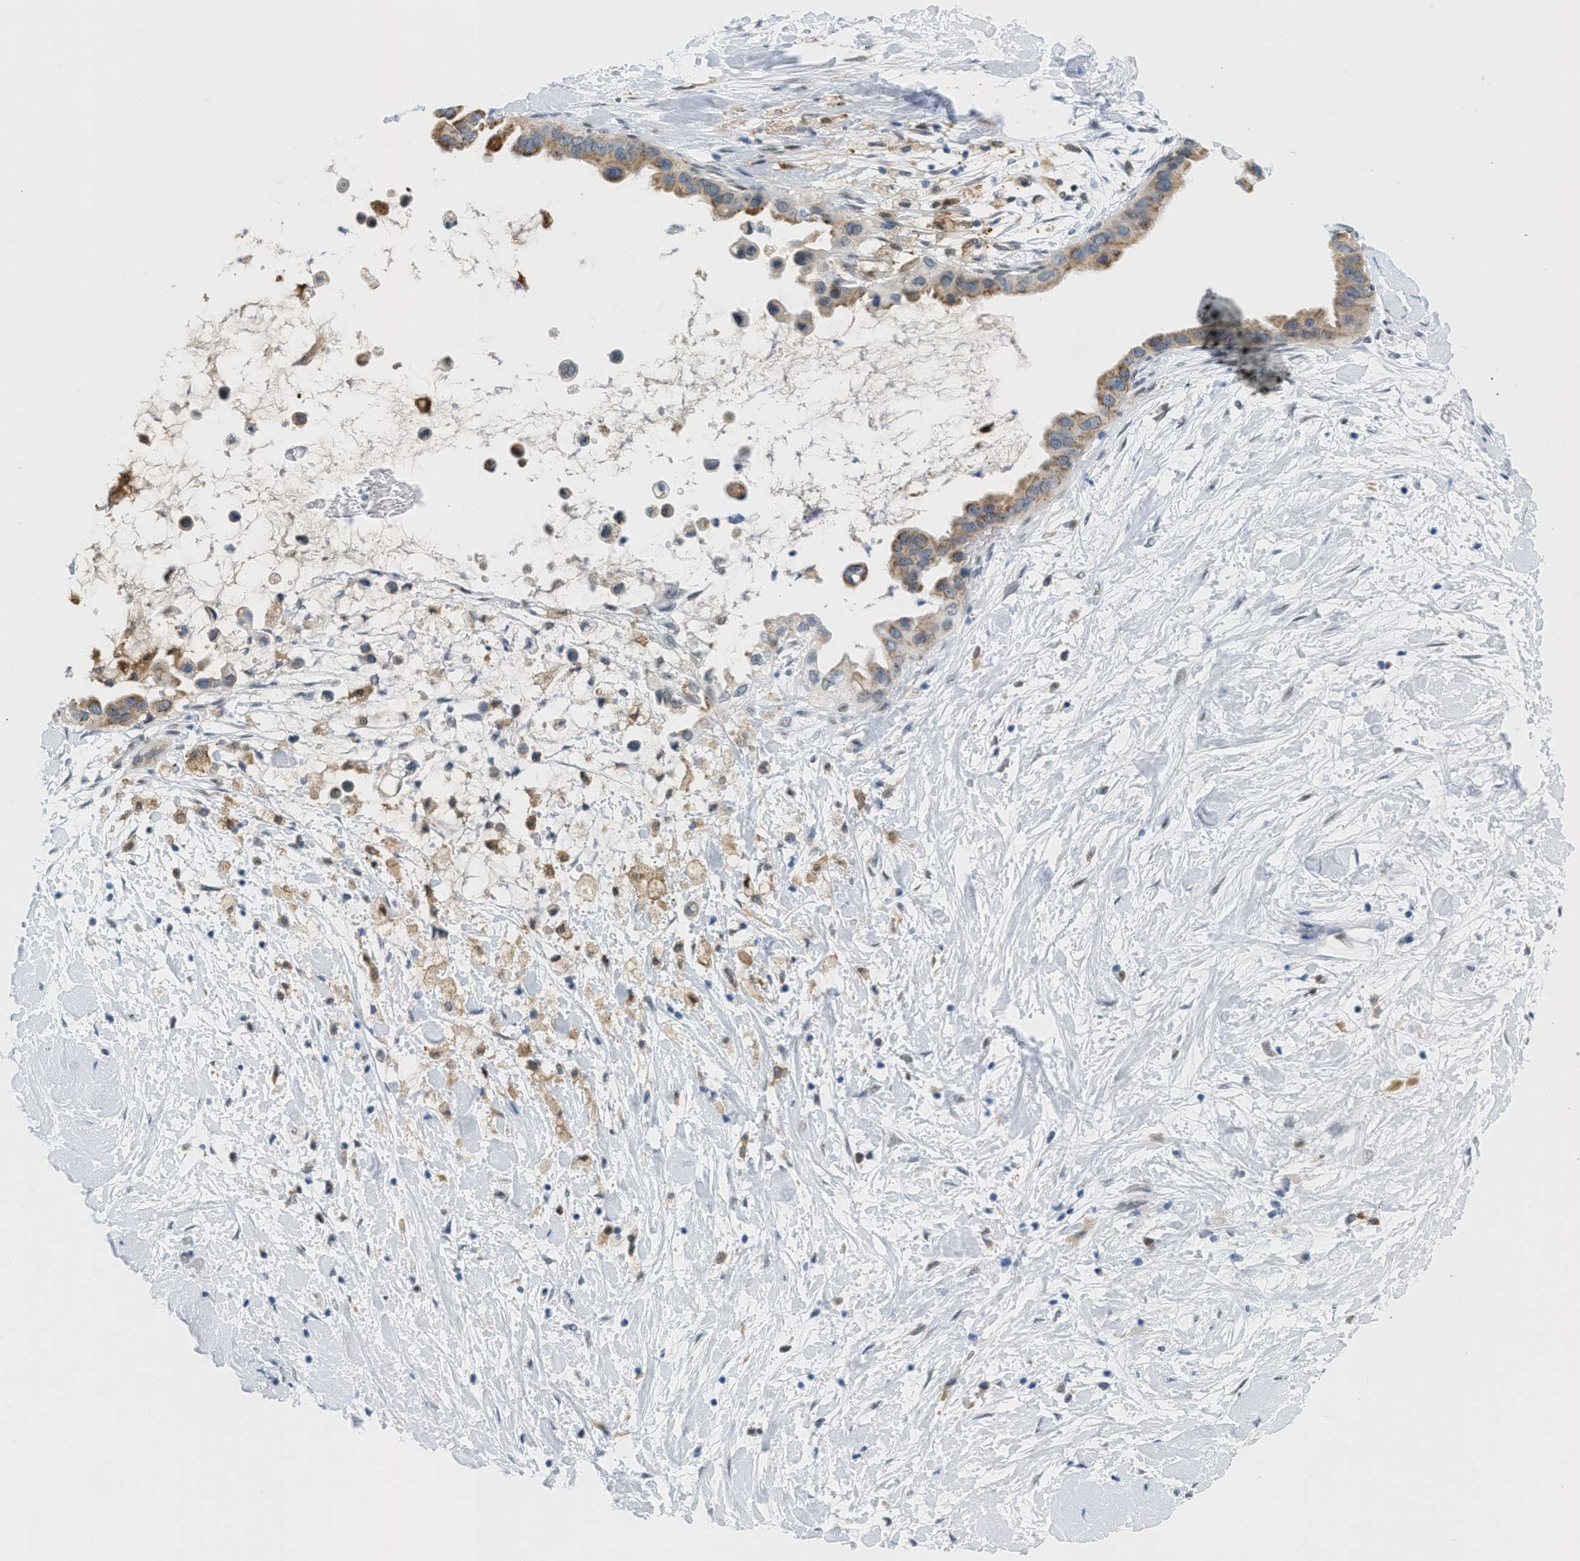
{"staining": {"intensity": "moderate", "quantity": ">75%", "location": "cytoplasmic/membranous"}, "tissue": "pancreatic cancer", "cell_type": "Tumor cells", "image_type": "cancer", "snomed": [{"axis": "morphology", "description": "Adenocarcinoma, NOS"}, {"axis": "topography", "description": "Pancreas"}], "caption": "IHC histopathology image of human adenocarcinoma (pancreatic) stained for a protein (brown), which shows medium levels of moderate cytoplasmic/membranous positivity in about >75% of tumor cells.", "gene": "HS3ST2", "patient": {"sex": "male", "age": 55}}